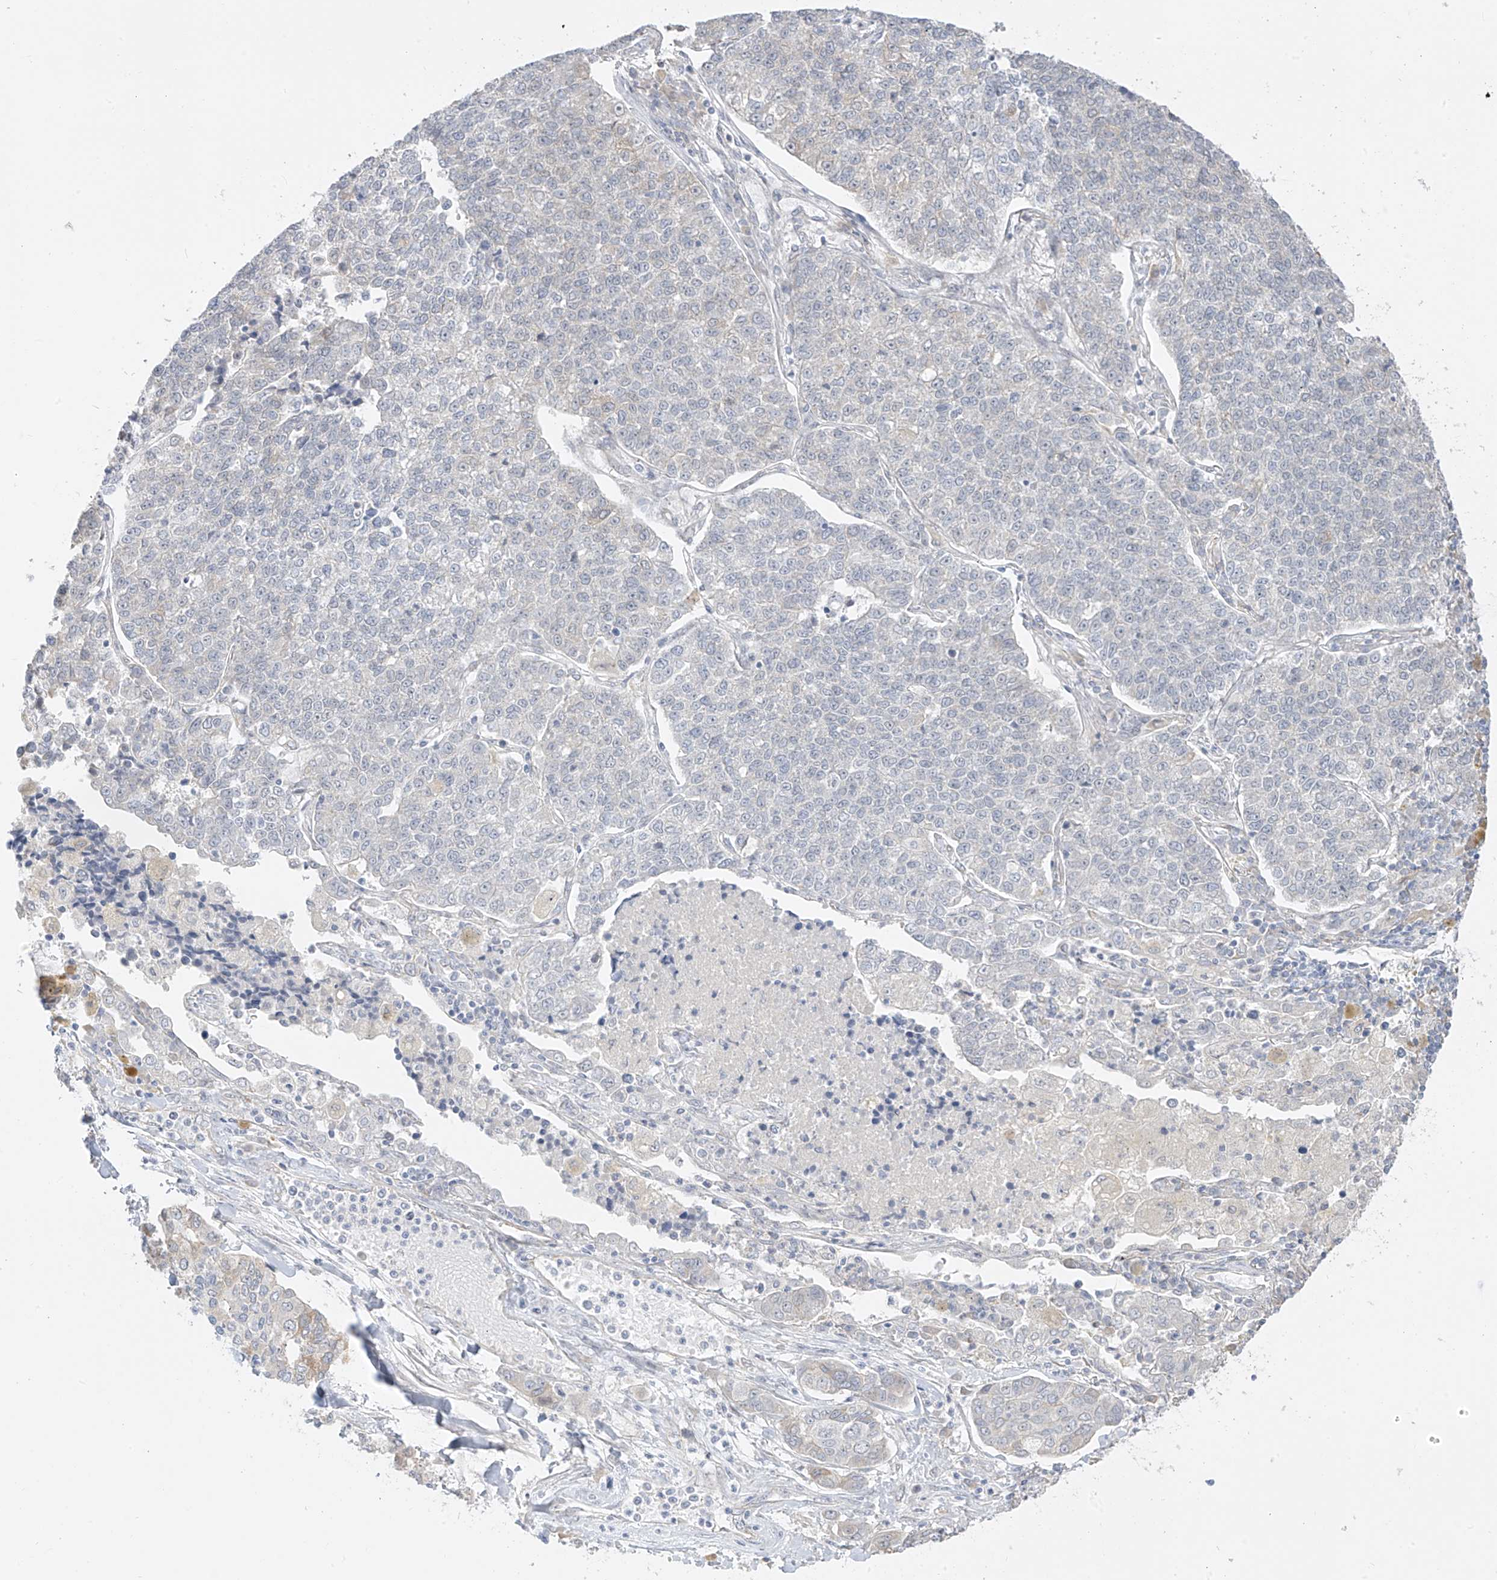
{"staining": {"intensity": "negative", "quantity": "none", "location": "none"}, "tissue": "lung cancer", "cell_type": "Tumor cells", "image_type": "cancer", "snomed": [{"axis": "morphology", "description": "Adenocarcinoma, NOS"}, {"axis": "topography", "description": "Lung"}], "caption": "A histopathology image of human adenocarcinoma (lung) is negative for staining in tumor cells.", "gene": "DCDC2", "patient": {"sex": "male", "age": 49}}